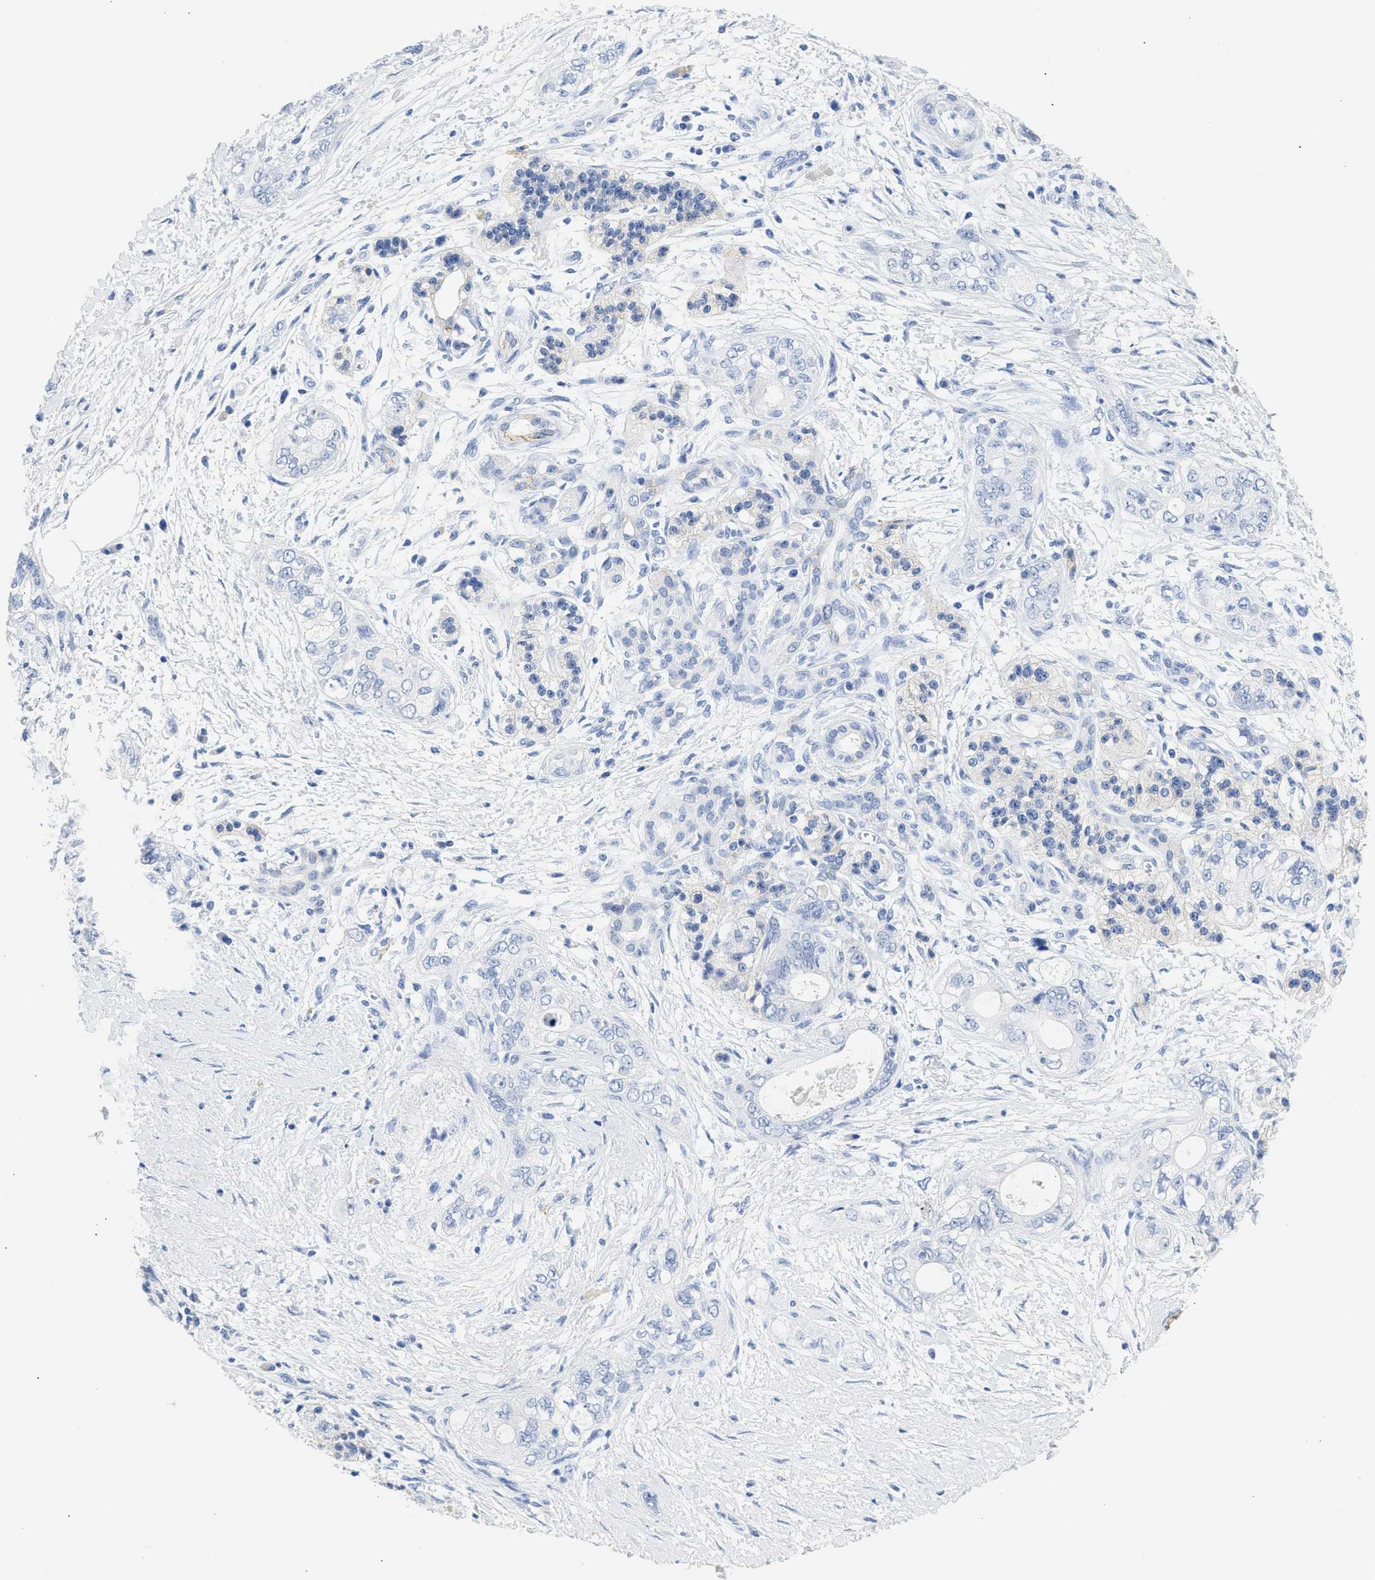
{"staining": {"intensity": "negative", "quantity": "none", "location": "none"}, "tissue": "pancreatic cancer", "cell_type": "Tumor cells", "image_type": "cancer", "snomed": [{"axis": "morphology", "description": "Adenocarcinoma, NOS"}, {"axis": "topography", "description": "Pancreas"}], "caption": "IHC of human pancreatic adenocarcinoma shows no positivity in tumor cells. The staining is performed using DAB (3,3'-diaminobenzidine) brown chromogen with nuclei counter-stained in using hematoxylin.", "gene": "NCAM1", "patient": {"sex": "male", "age": 70}}